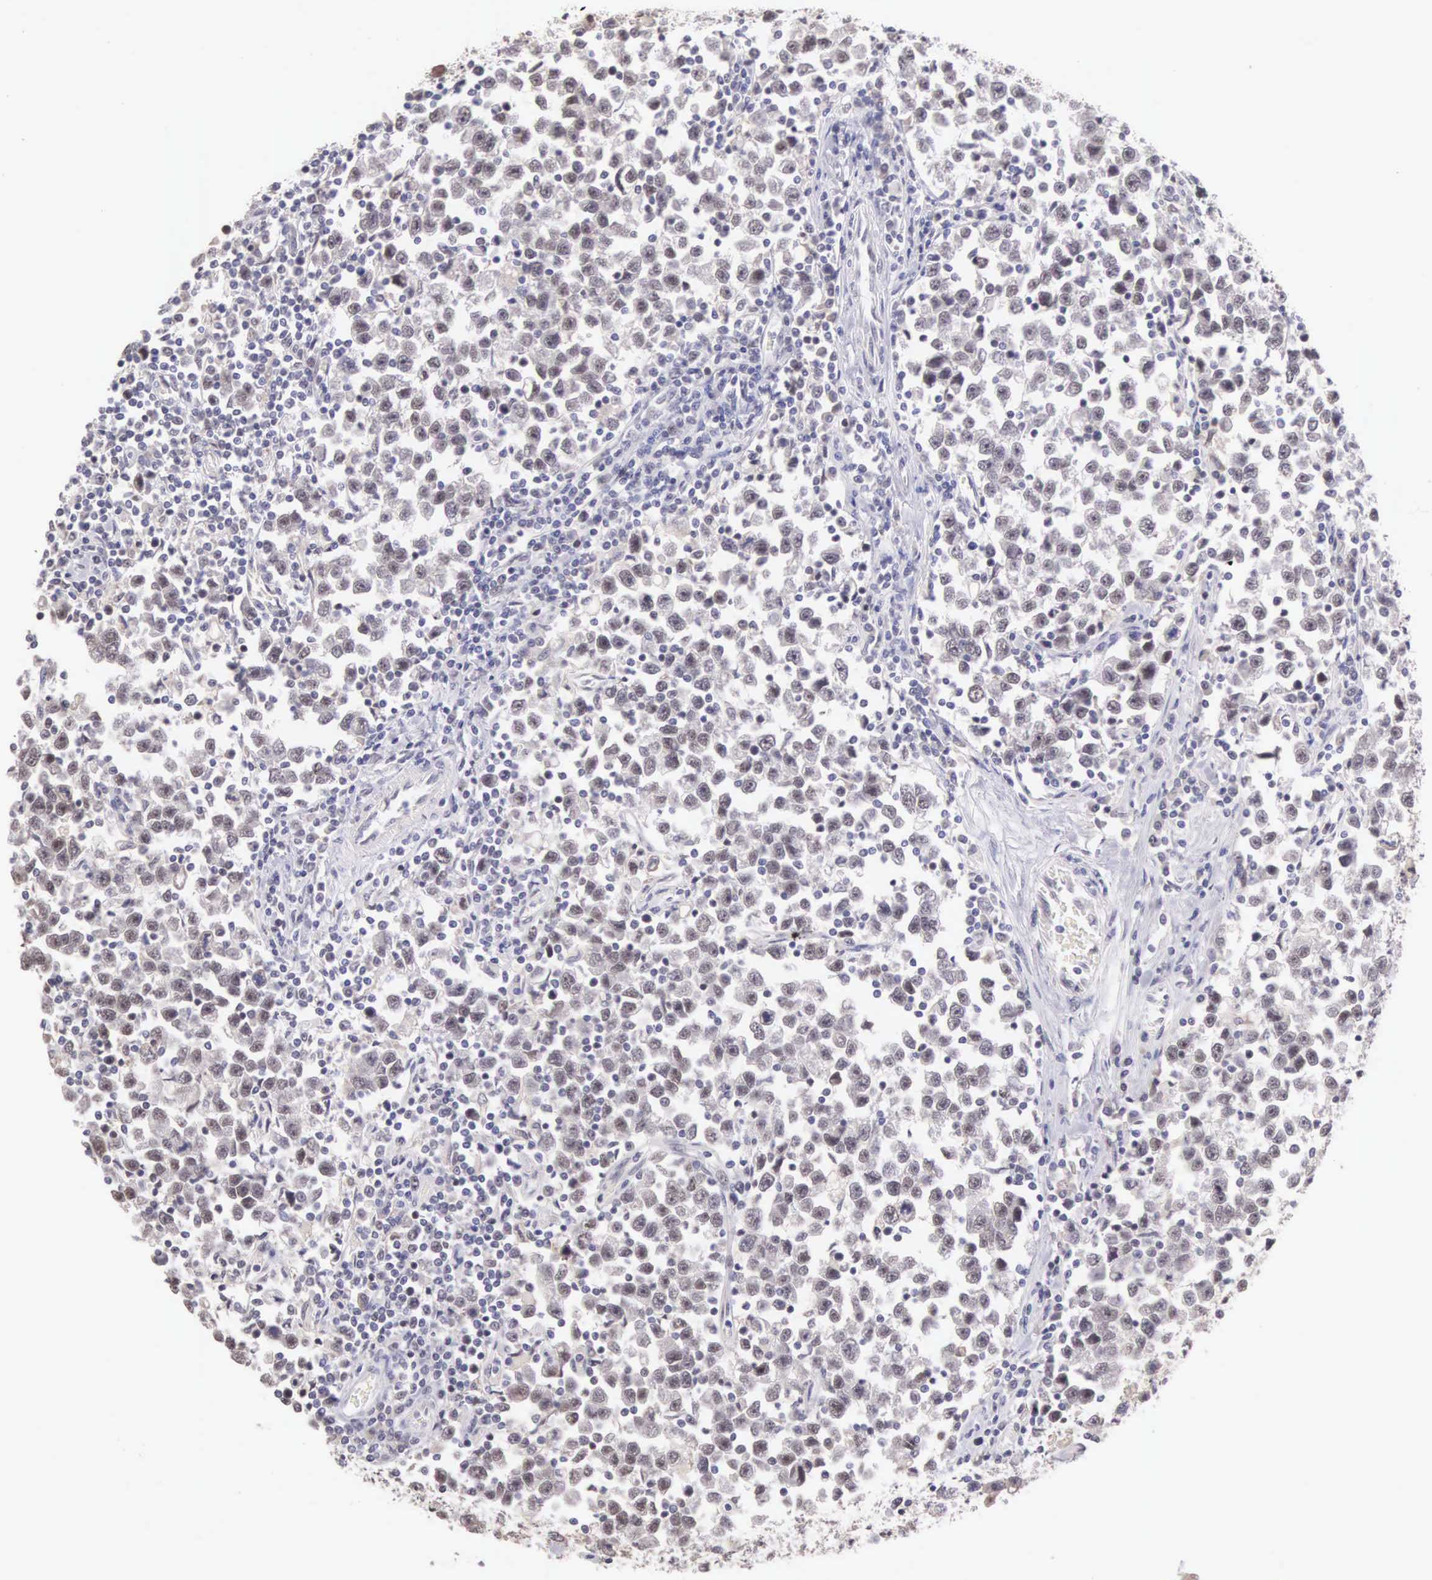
{"staining": {"intensity": "weak", "quantity": "<25%", "location": "nuclear"}, "tissue": "testis cancer", "cell_type": "Tumor cells", "image_type": "cancer", "snomed": [{"axis": "morphology", "description": "Seminoma, NOS"}, {"axis": "topography", "description": "Testis"}], "caption": "This is a micrograph of immunohistochemistry staining of seminoma (testis), which shows no expression in tumor cells. (DAB immunohistochemistry (IHC) visualized using brightfield microscopy, high magnification).", "gene": "HMGXB4", "patient": {"sex": "male", "age": 43}}